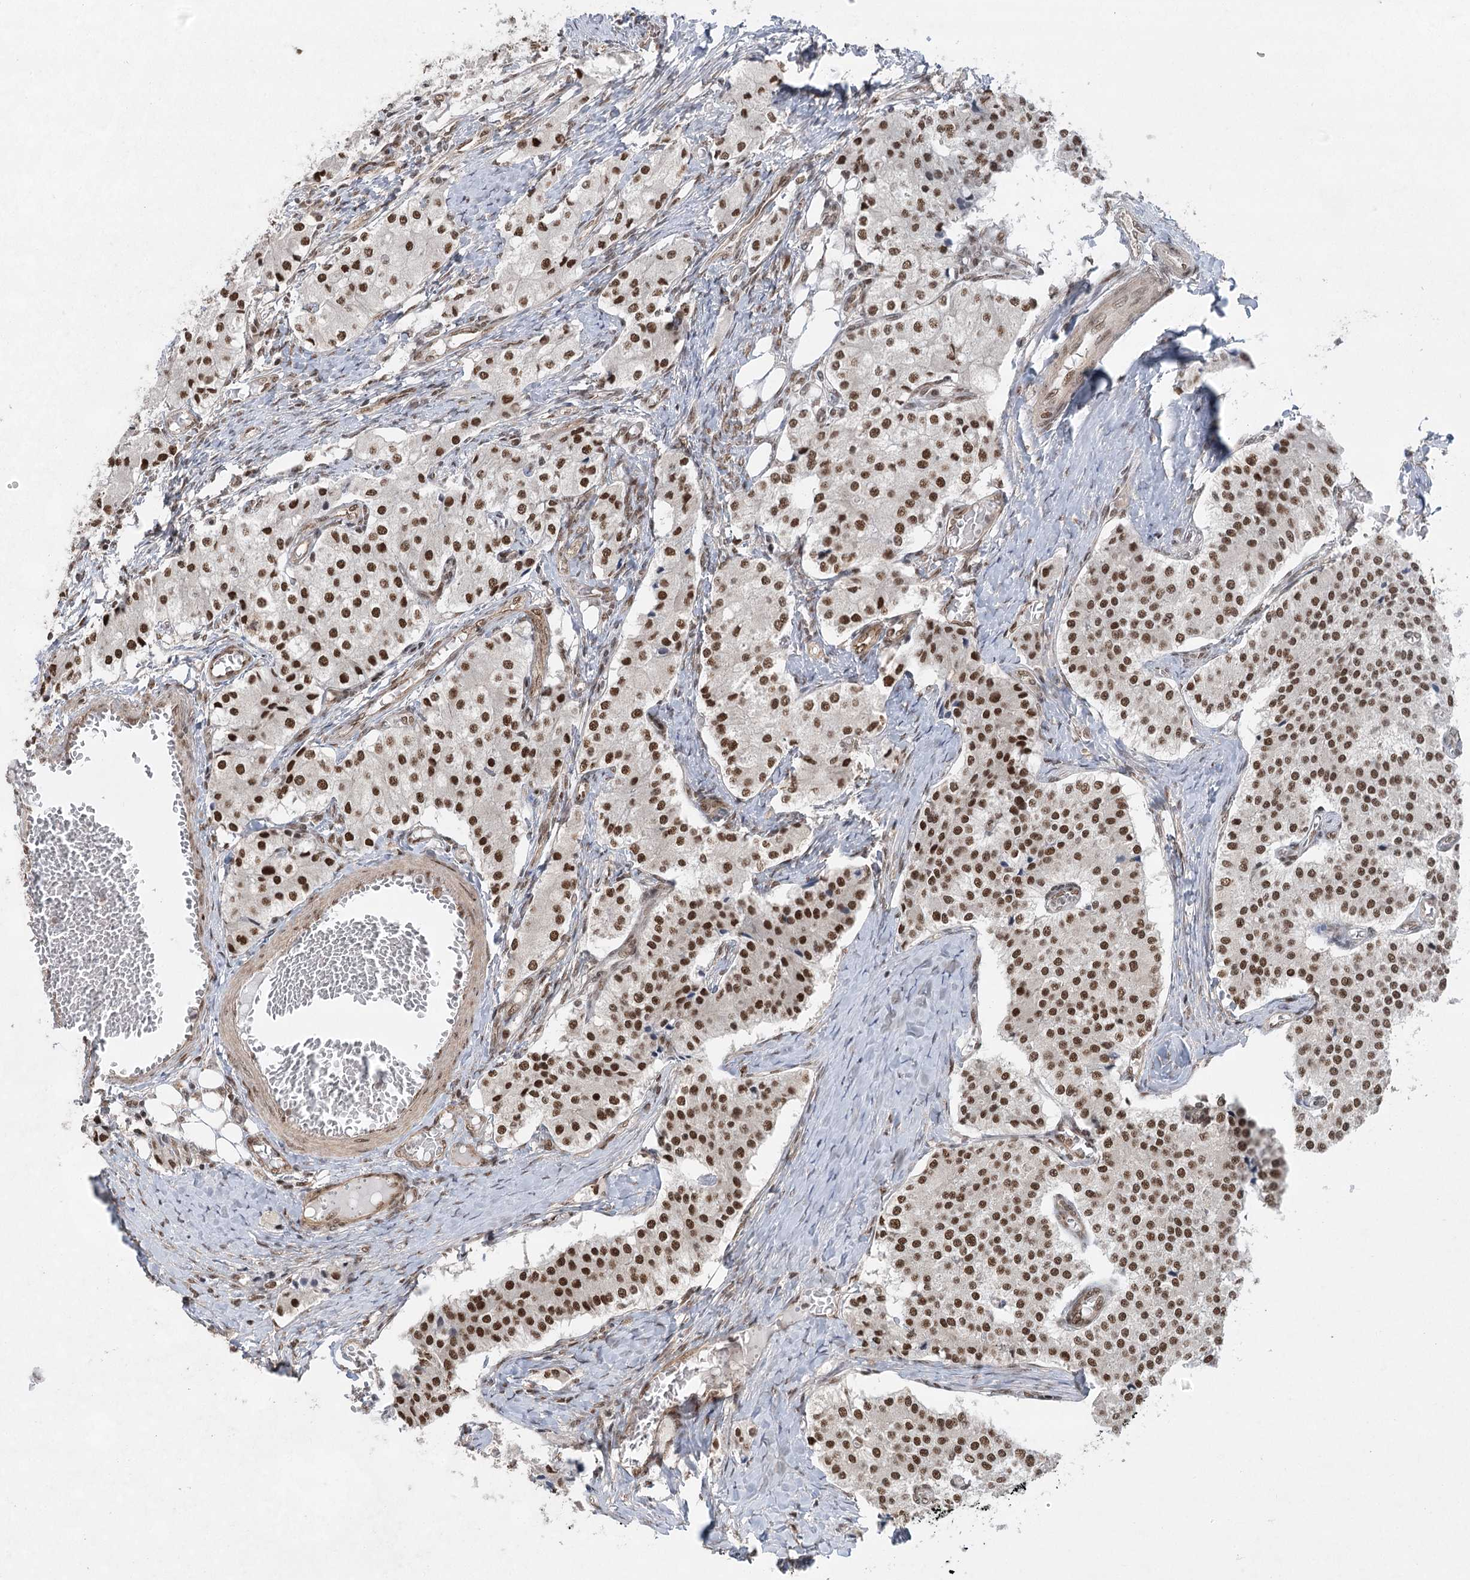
{"staining": {"intensity": "moderate", "quantity": ">75%", "location": "nuclear"}, "tissue": "carcinoid", "cell_type": "Tumor cells", "image_type": "cancer", "snomed": [{"axis": "morphology", "description": "Carcinoid, malignant, NOS"}, {"axis": "topography", "description": "Colon"}], "caption": "A photomicrograph of carcinoid stained for a protein displays moderate nuclear brown staining in tumor cells. The staining was performed using DAB, with brown indicating positive protein expression. Nuclei are stained blue with hematoxylin.", "gene": "ZCCHC8", "patient": {"sex": "female", "age": 52}}